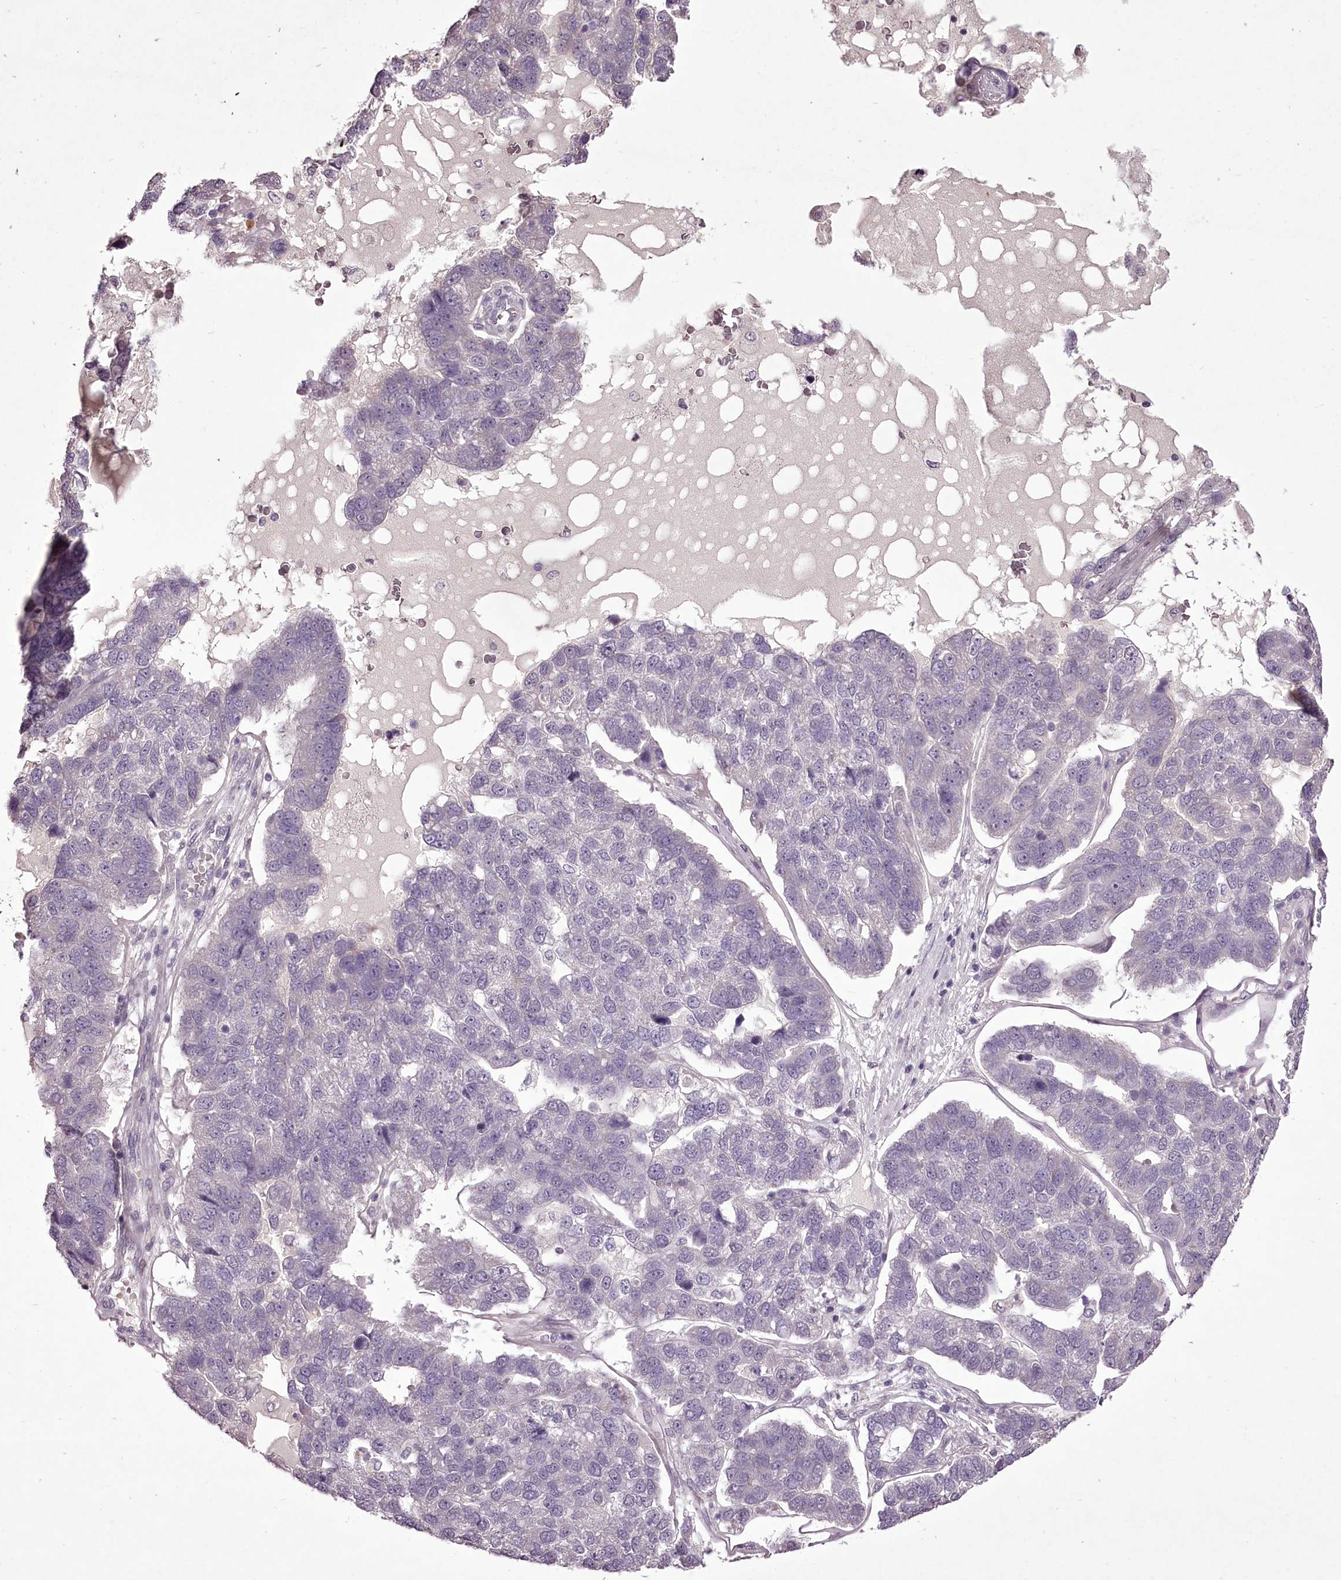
{"staining": {"intensity": "negative", "quantity": "none", "location": "none"}, "tissue": "pancreatic cancer", "cell_type": "Tumor cells", "image_type": "cancer", "snomed": [{"axis": "morphology", "description": "Adenocarcinoma, NOS"}, {"axis": "topography", "description": "Pancreas"}], "caption": "An immunohistochemistry (IHC) photomicrograph of pancreatic cancer is shown. There is no staining in tumor cells of pancreatic cancer. Brightfield microscopy of immunohistochemistry stained with DAB (3,3'-diaminobenzidine) (brown) and hematoxylin (blue), captured at high magnification.", "gene": "C1orf56", "patient": {"sex": "female", "age": 61}}